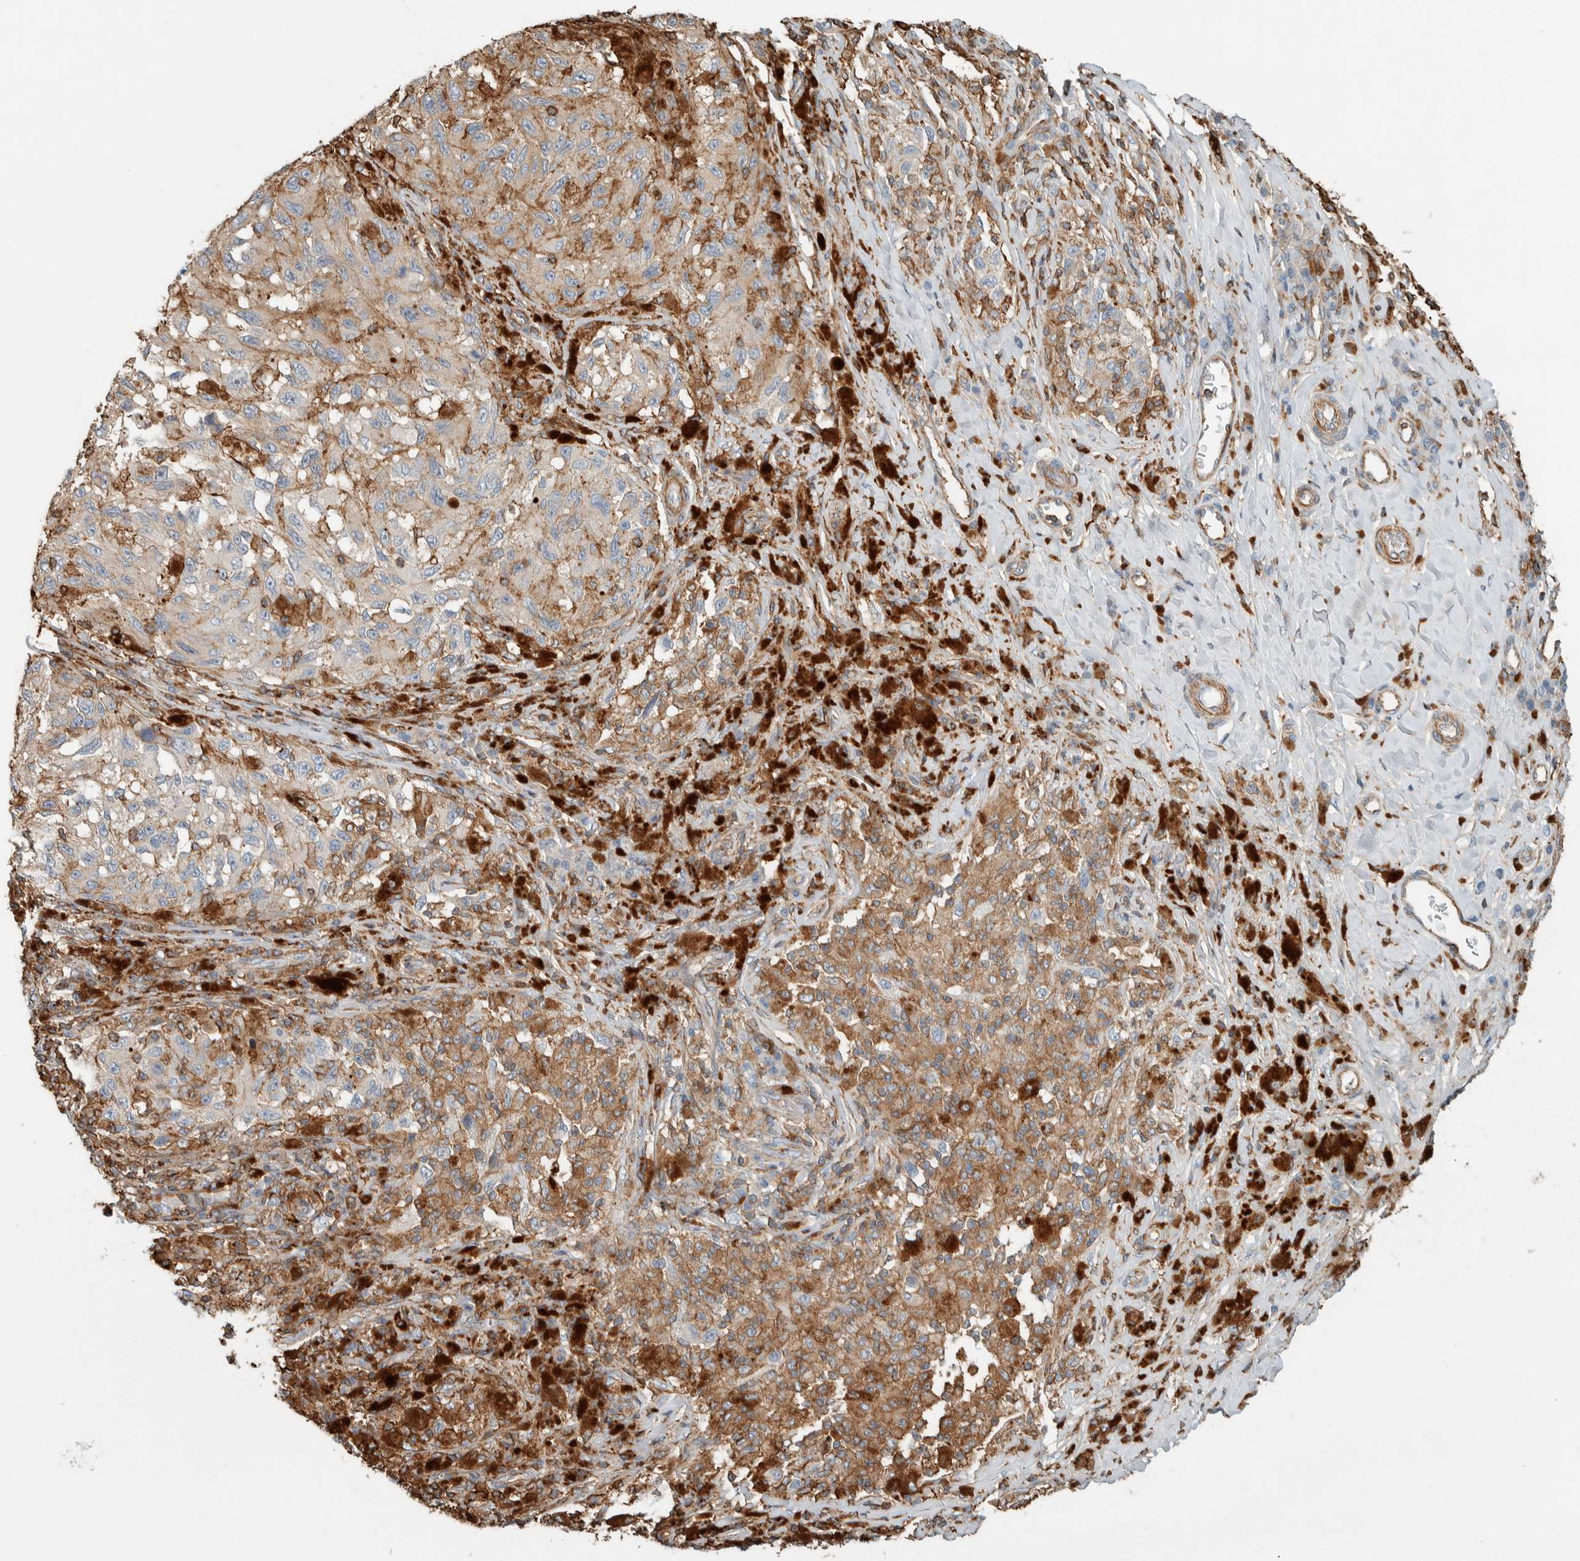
{"staining": {"intensity": "weak", "quantity": "<25%", "location": "cytoplasmic/membranous"}, "tissue": "melanoma", "cell_type": "Tumor cells", "image_type": "cancer", "snomed": [{"axis": "morphology", "description": "Malignant melanoma, NOS"}, {"axis": "topography", "description": "Skin"}], "caption": "Human melanoma stained for a protein using immunohistochemistry (IHC) reveals no positivity in tumor cells.", "gene": "CTBP2", "patient": {"sex": "female", "age": 73}}